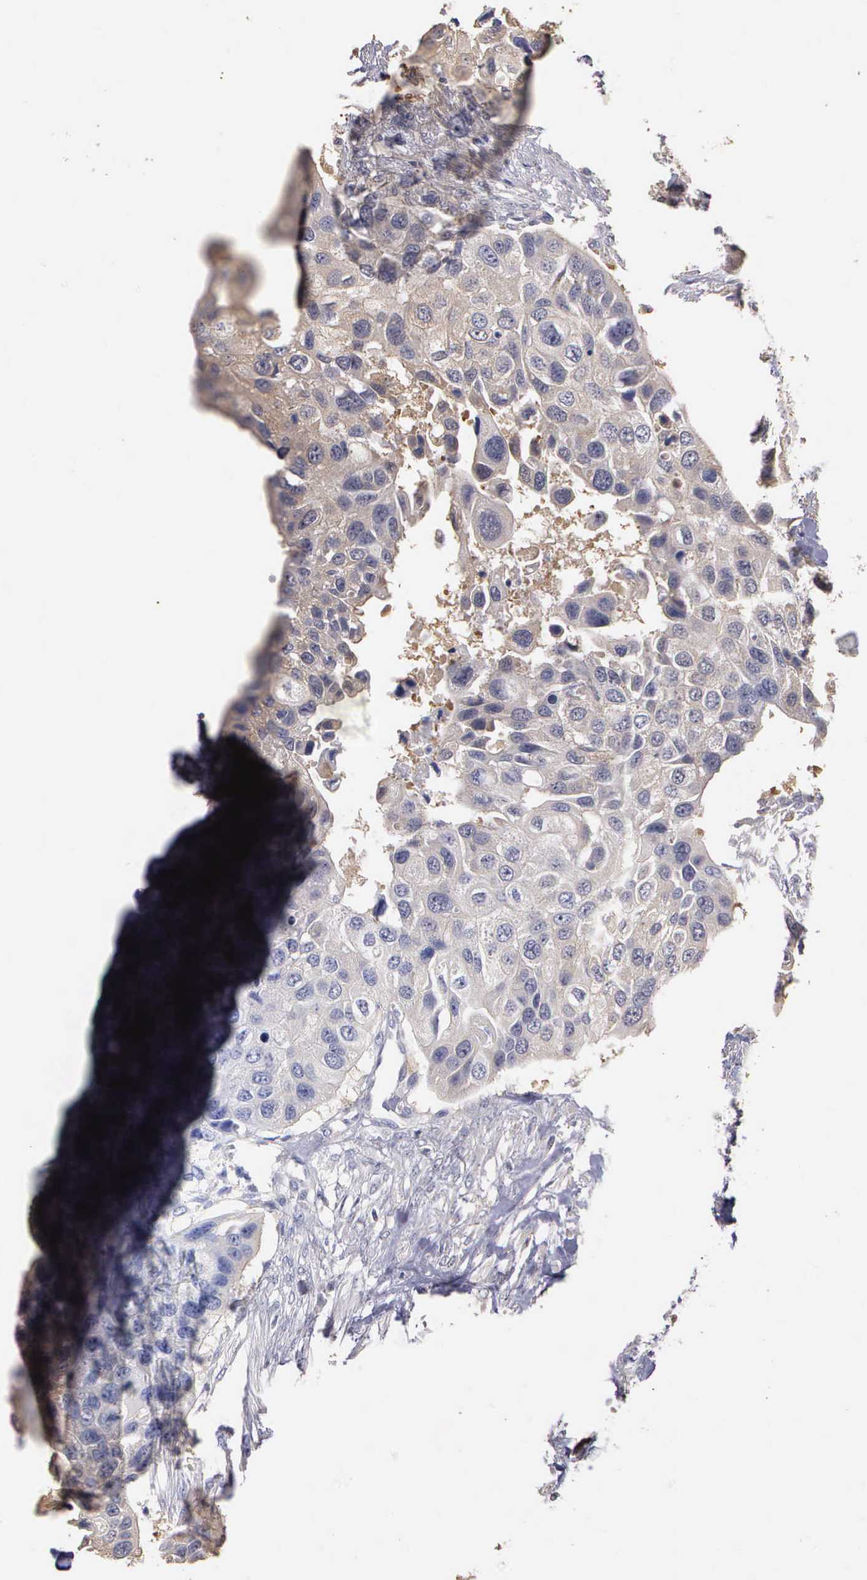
{"staining": {"intensity": "weak", "quantity": ">75%", "location": "cytoplasmic/membranous"}, "tissue": "urothelial cancer", "cell_type": "Tumor cells", "image_type": "cancer", "snomed": [{"axis": "morphology", "description": "Urothelial carcinoma, High grade"}, {"axis": "topography", "description": "Urinary bladder"}], "caption": "Immunohistochemistry (IHC) staining of urothelial cancer, which shows low levels of weak cytoplasmic/membranous expression in approximately >75% of tumor cells indicating weak cytoplasmic/membranous protein expression. The staining was performed using DAB (3,3'-diaminobenzidine) (brown) for protein detection and nuclei were counterstained in hematoxylin (blue).", "gene": "ENO3", "patient": {"sex": "male", "age": 55}}